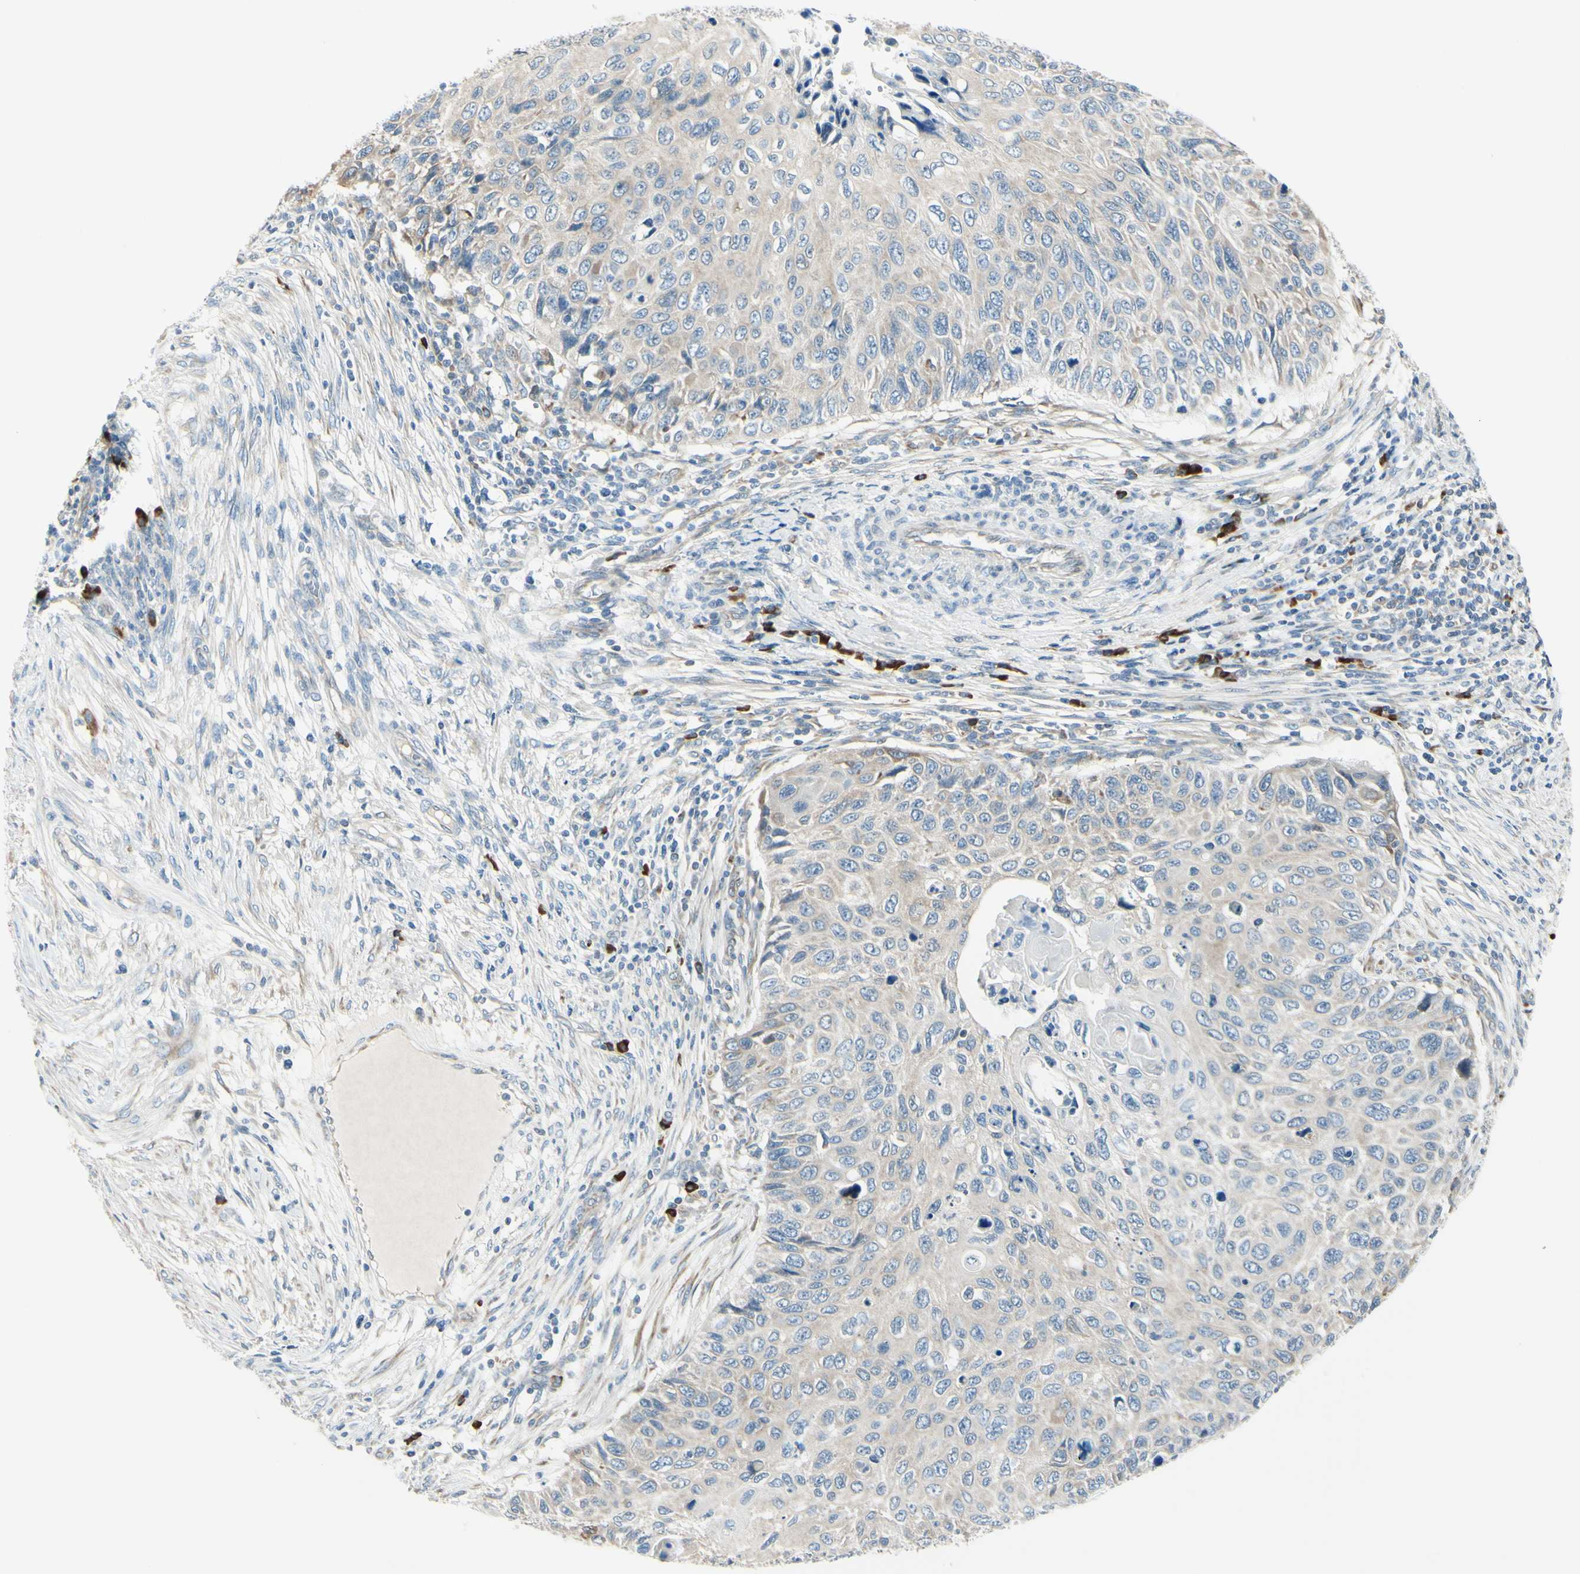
{"staining": {"intensity": "weak", "quantity": "25%-75%", "location": "cytoplasmic/membranous"}, "tissue": "cervical cancer", "cell_type": "Tumor cells", "image_type": "cancer", "snomed": [{"axis": "morphology", "description": "Squamous cell carcinoma, NOS"}, {"axis": "topography", "description": "Cervix"}], "caption": "IHC photomicrograph of human cervical cancer (squamous cell carcinoma) stained for a protein (brown), which shows low levels of weak cytoplasmic/membranous expression in approximately 25%-75% of tumor cells.", "gene": "SELENOS", "patient": {"sex": "female", "age": 70}}